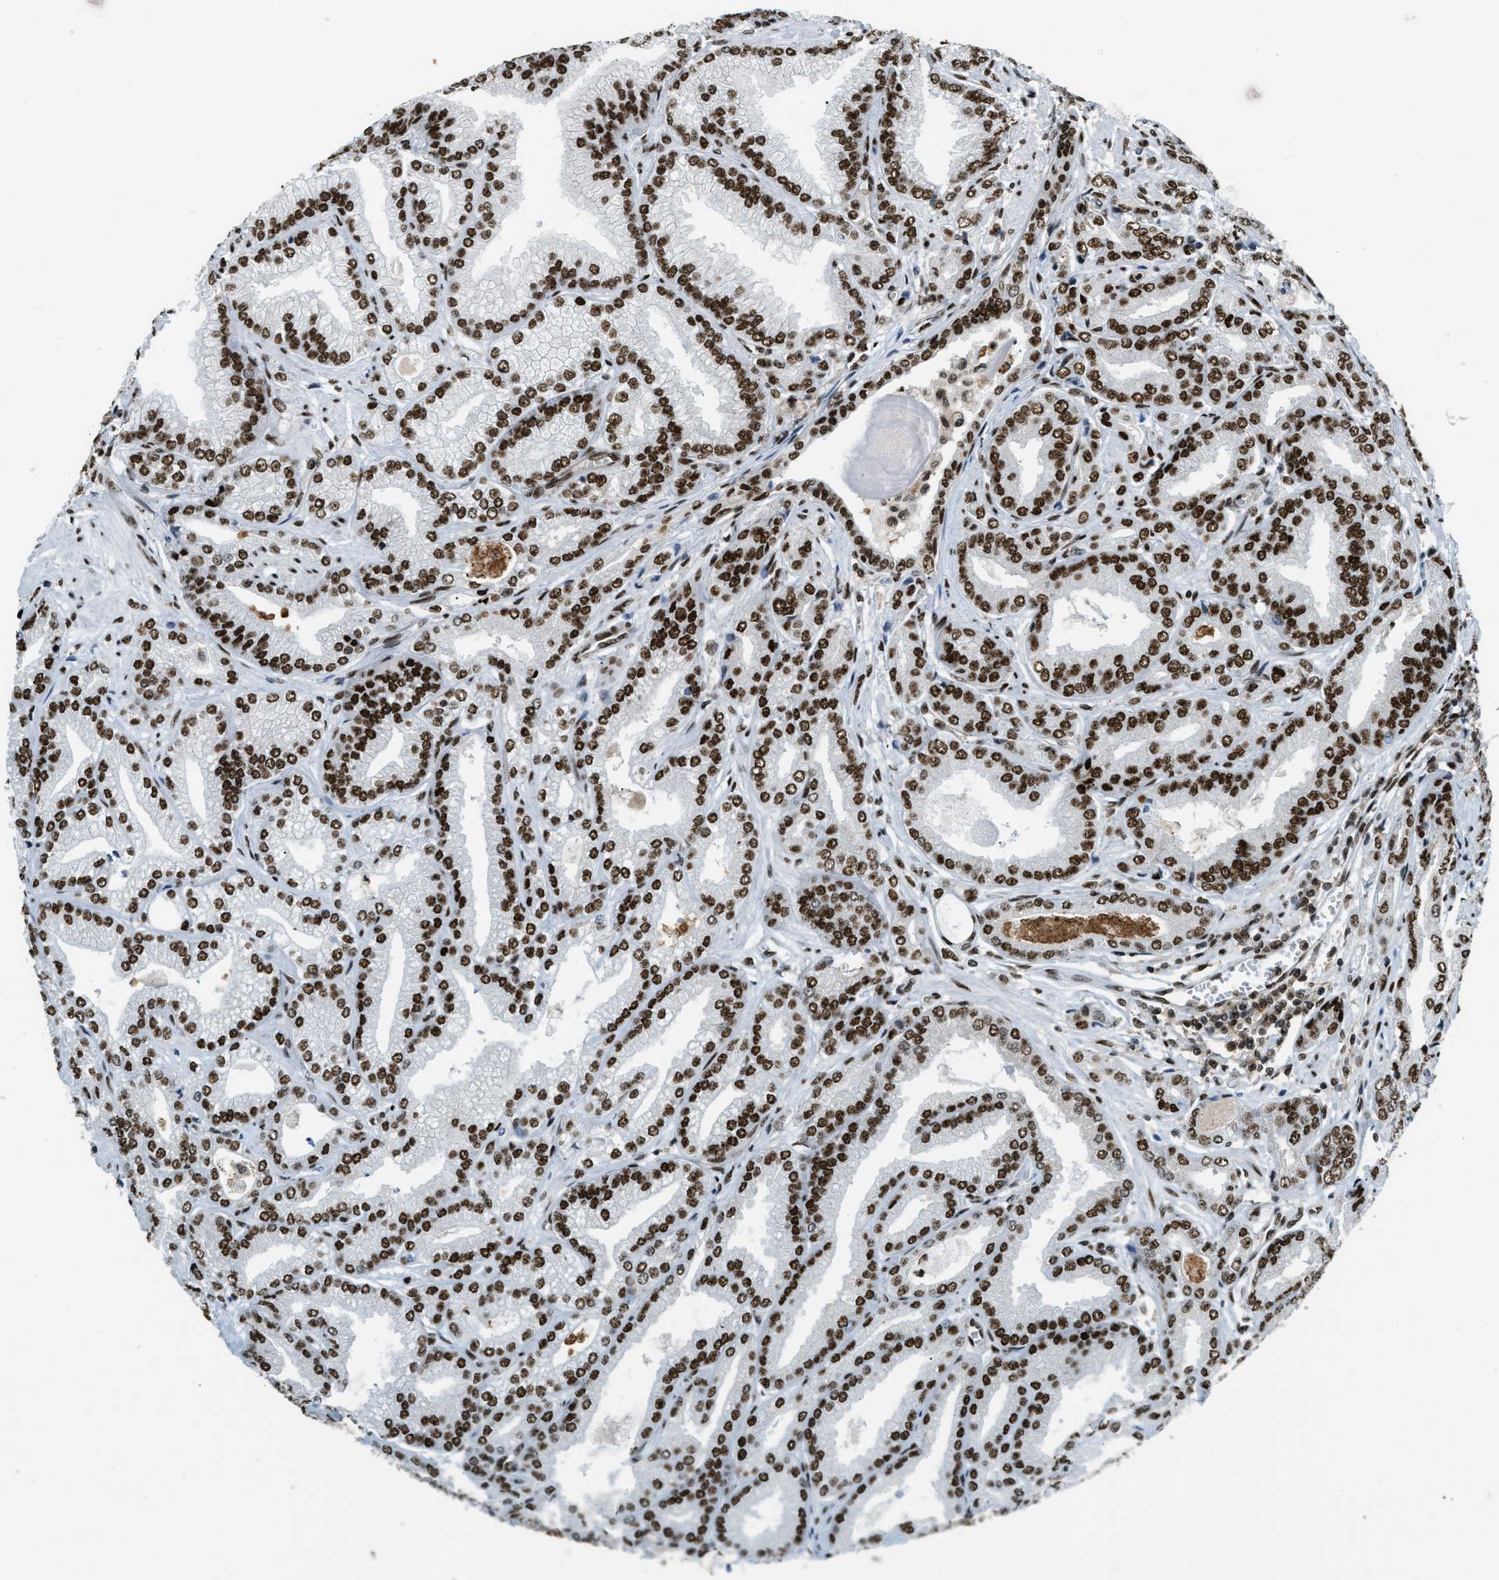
{"staining": {"intensity": "strong", "quantity": ">75%", "location": "nuclear"}, "tissue": "prostate cancer", "cell_type": "Tumor cells", "image_type": "cancer", "snomed": [{"axis": "morphology", "description": "Adenocarcinoma, Low grade"}, {"axis": "topography", "description": "Prostate"}], "caption": "Protein expression analysis of human prostate cancer (adenocarcinoma (low-grade)) reveals strong nuclear staining in approximately >75% of tumor cells.", "gene": "NUMA1", "patient": {"sex": "male", "age": 52}}